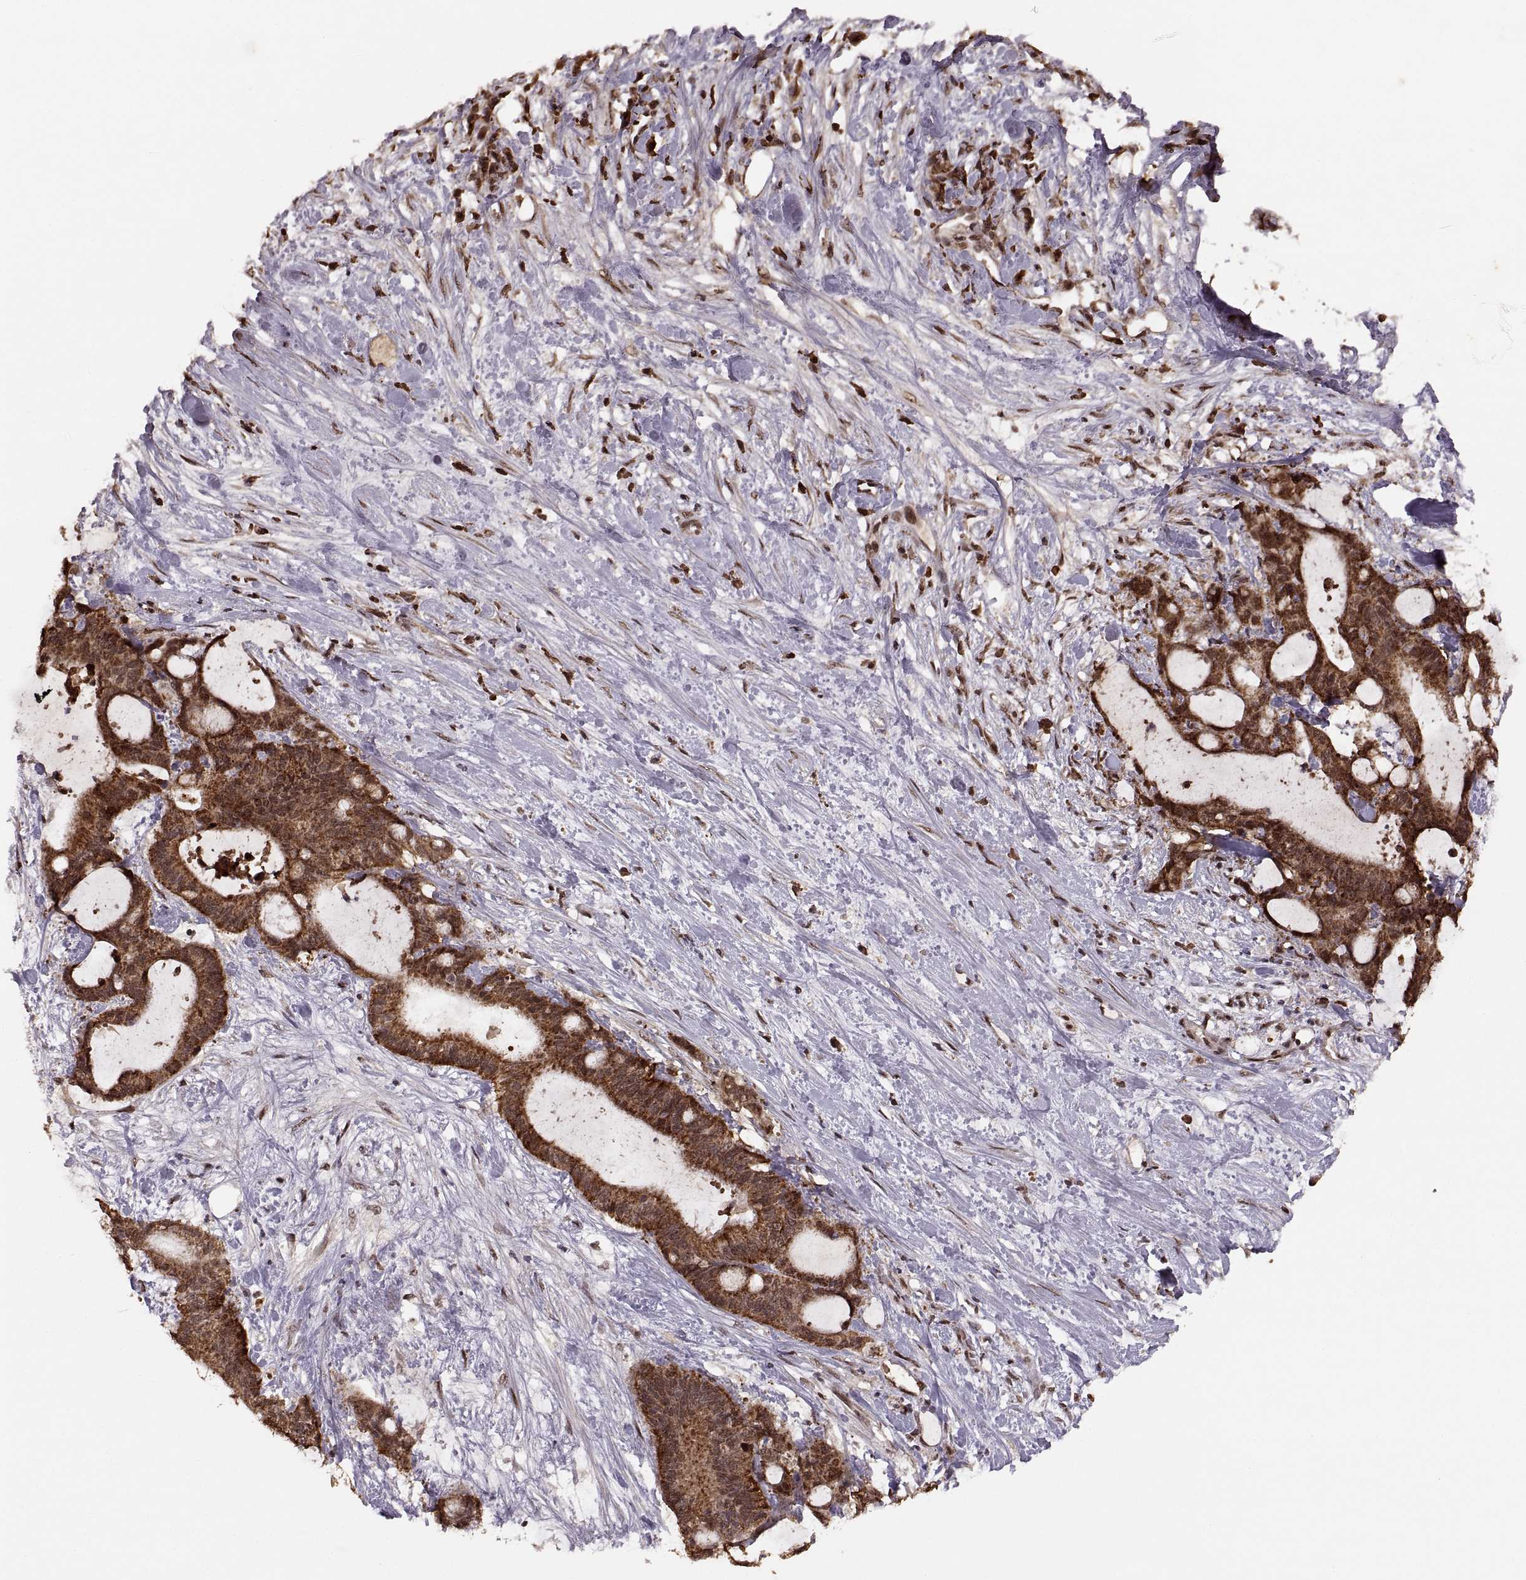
{"staining": {"intensity": "moderate", "quantity": ">75%", "location": "cytoplasmic/membranous"}, "tissue": "liver cancer", "cell_type": "Tumor cells", "image_type": "cancer", "snomed": [{"axis": "morphology", "description": "Cholangiocarcinoma"}, {"axis": "topography", "description": "Liver"}], "caption": "Liver cholangiocarcinoma stained for a protein (brown) exhibits moderate cytoplasmic/membranous positive expression in approximately >75% of tumor cells.", "gene": "RFT1", "patient": {"sex": "female", "age": 73}}